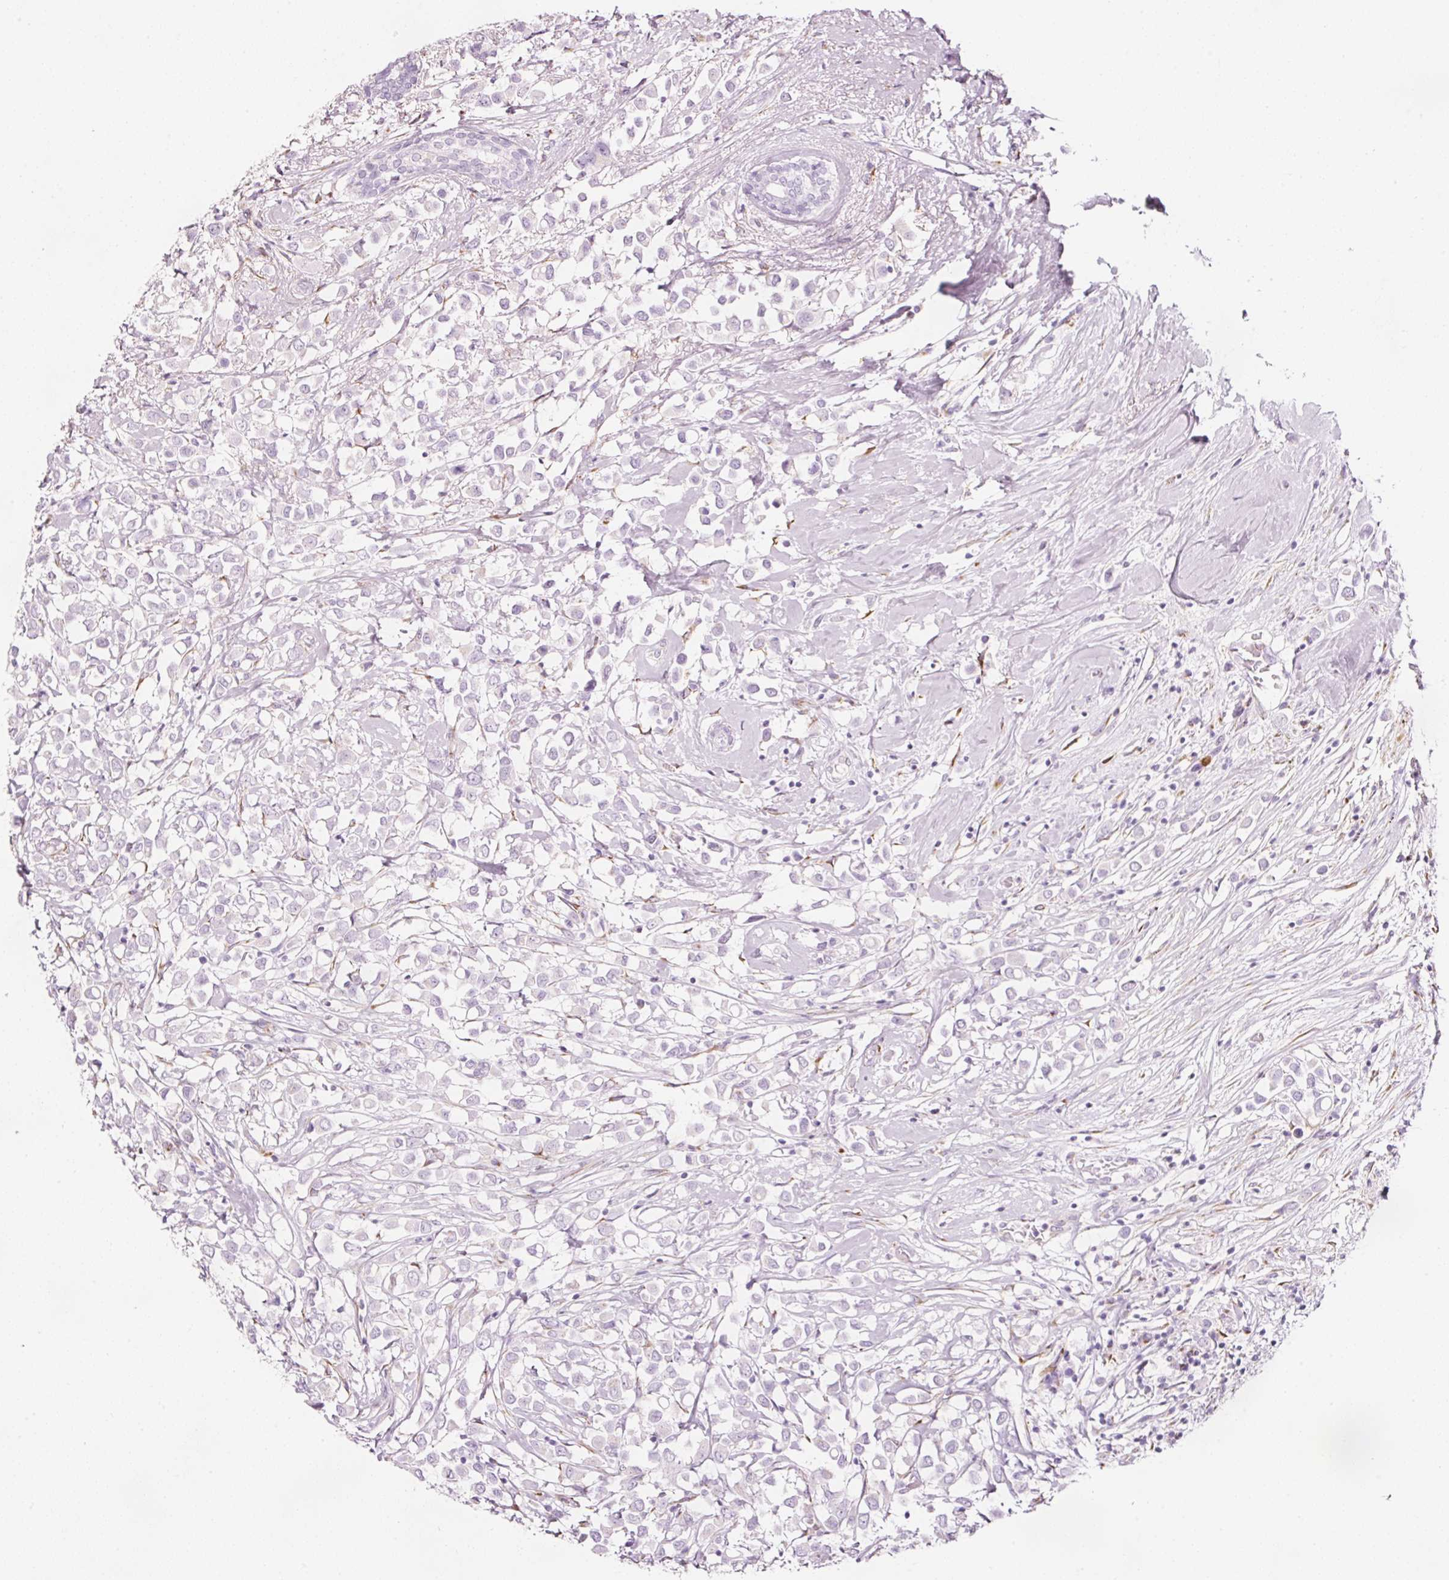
{"staining": {"intensity": "negative", "quantity": "none", "location": "none"}, "tissue": "breast cancer", "cell_type": "Tumor cells", "image_type": "cancer", "snomed": [{"axis": "morphology", "description": "Duct carcinoma"}, {"axis": "topography", "description": "Breast"}], "caption": "Protein analysis of breast intraductal carcinoma exhibits no significant expression in tumor cells. (Immunohistochemistry (ihc), brightfield microscopy, high magnification).", "gene": "SDF4", "patient": {"sex": "female", "age": 61}}